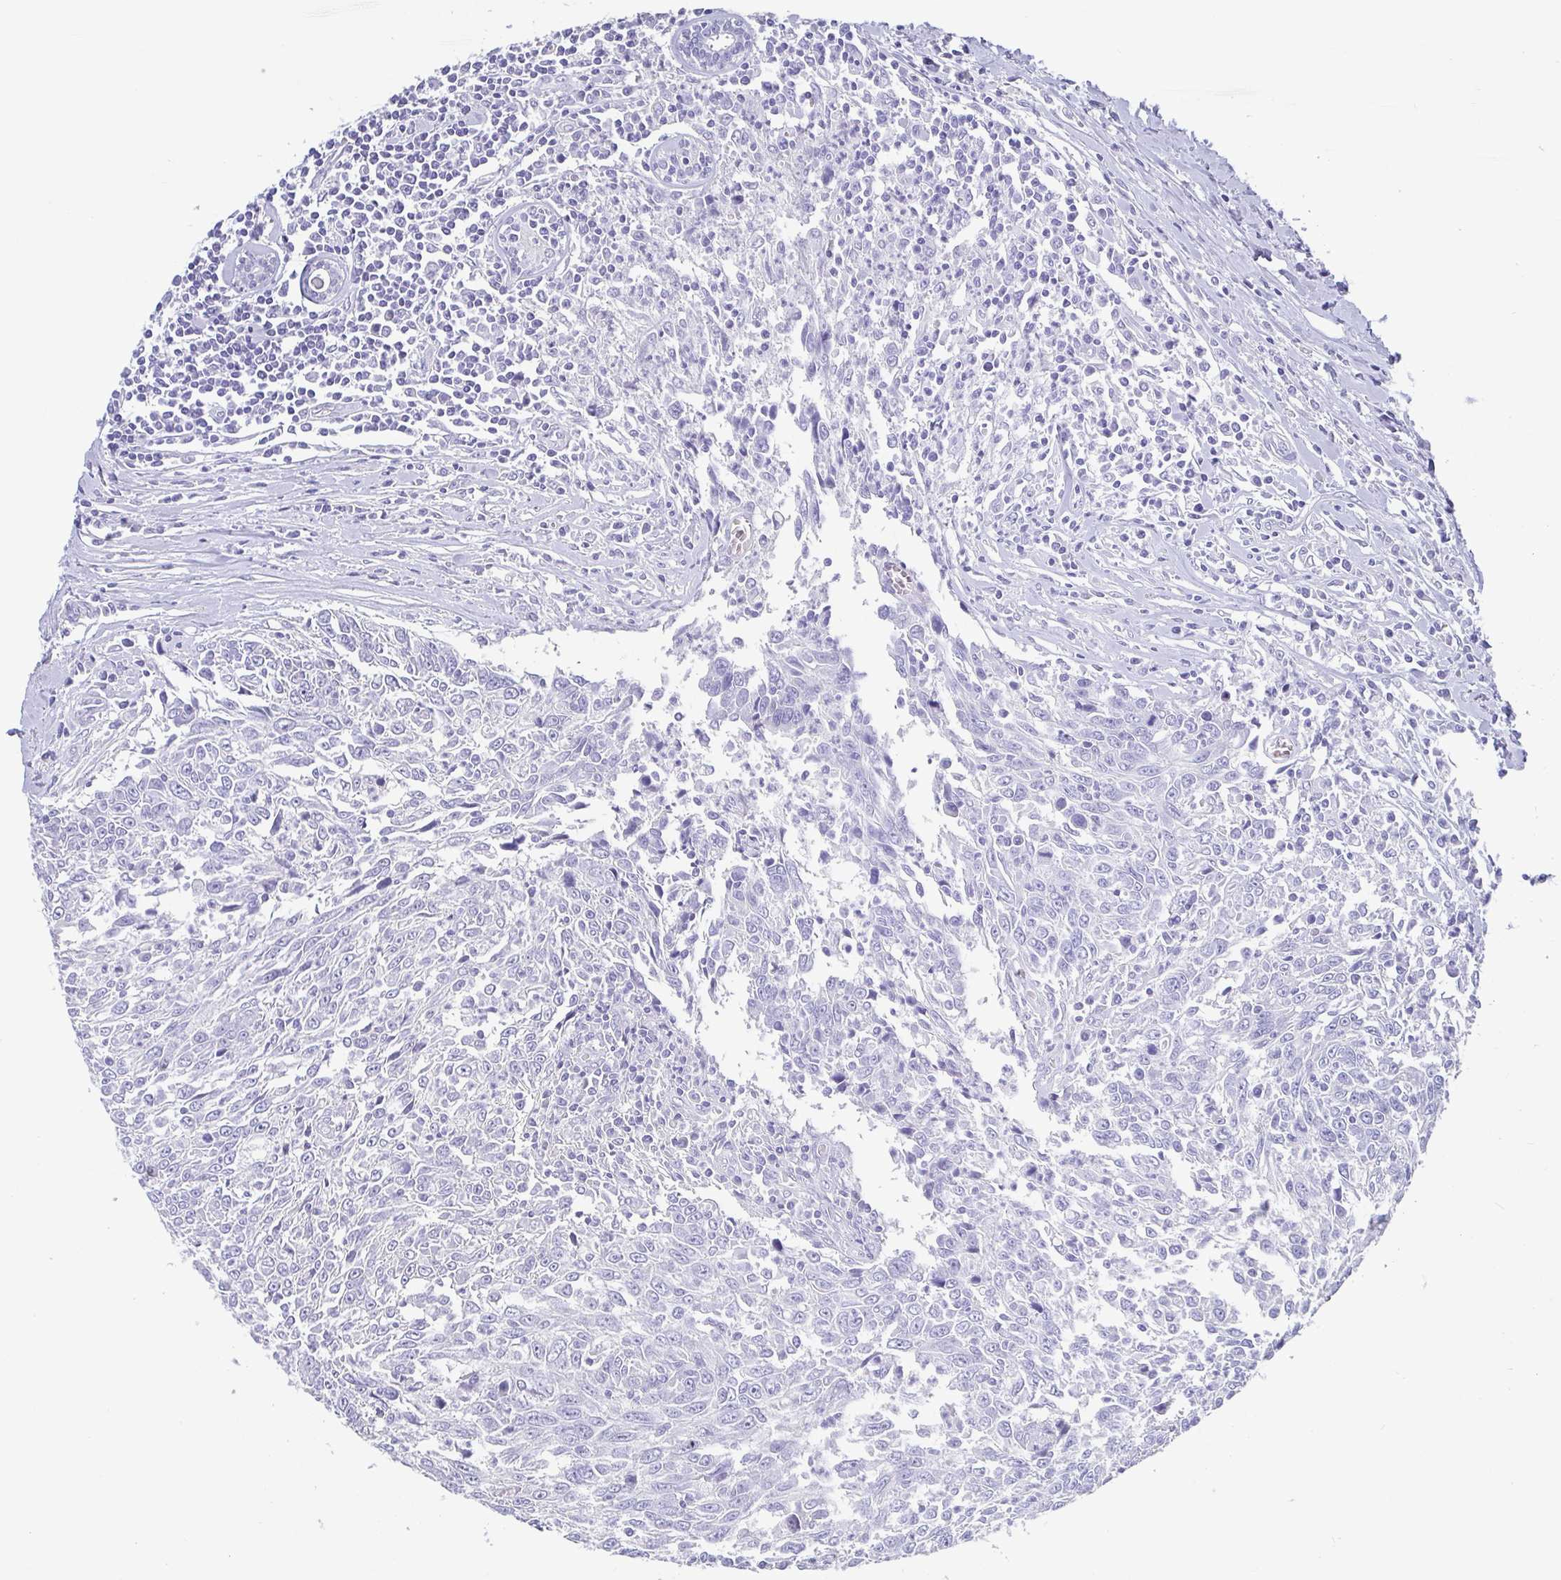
{"staining": {"intensity": "negative", "quantity": "none", "location": "none"}, "tissue": "breast cancer", "cell_type": "Tumor cells", "image_type": "cancer", "snomed": [{"axis": "morphology", "description": "Duct carcinoma"}, {"axis": "topography", "description": "Breast"}], "caption": "Human breast invasive ductal carcinoma stained for a protein using IHC reveals no staining in tumor cells.", "gene": "SCGN", "patient": {"sex": "female", "age": 50}}